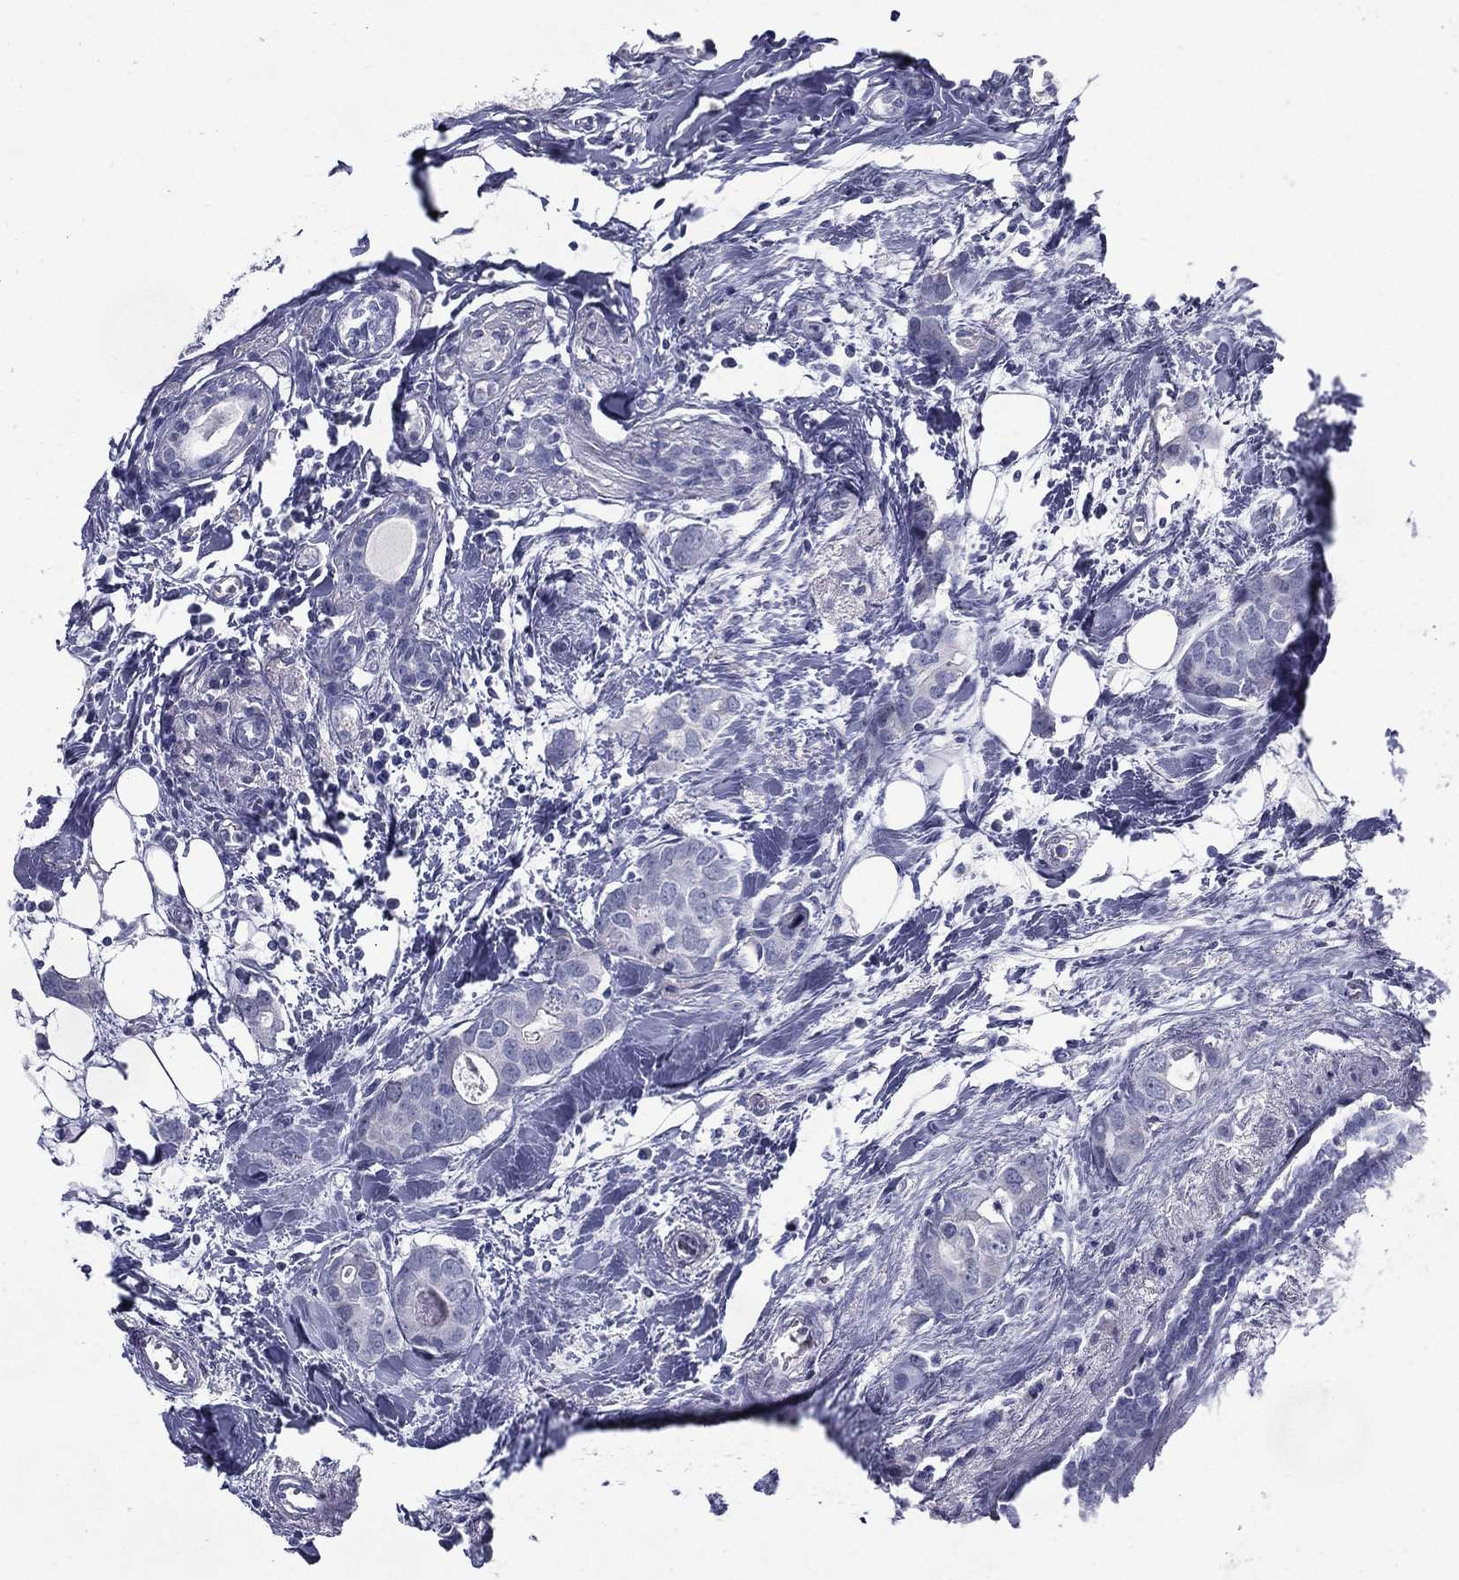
{"staining": {"intensity": "negative", "quantity": "none", "location": "none"}, "tissue": "breast cancer", "cell_type": "Tumor cells", "image_type": "cancer", "snomed": [{"axis": "morphology", "description": "Duct carcinoma"}, {"axis": "topography", "description": "Breast"}], "caption": "High power microscopy image of an immunohistochemistry (IHC) photomicrograph of breast cancer, revealing no significant positivity in tumor cells. The staining is performed using DAB (3,3'-diaminobenzidine) brown chromogen with nuclei counter-stained in using hematoxylin.", "gene": "KIF2C", "patient": {"sex": "female", "age": 83}}